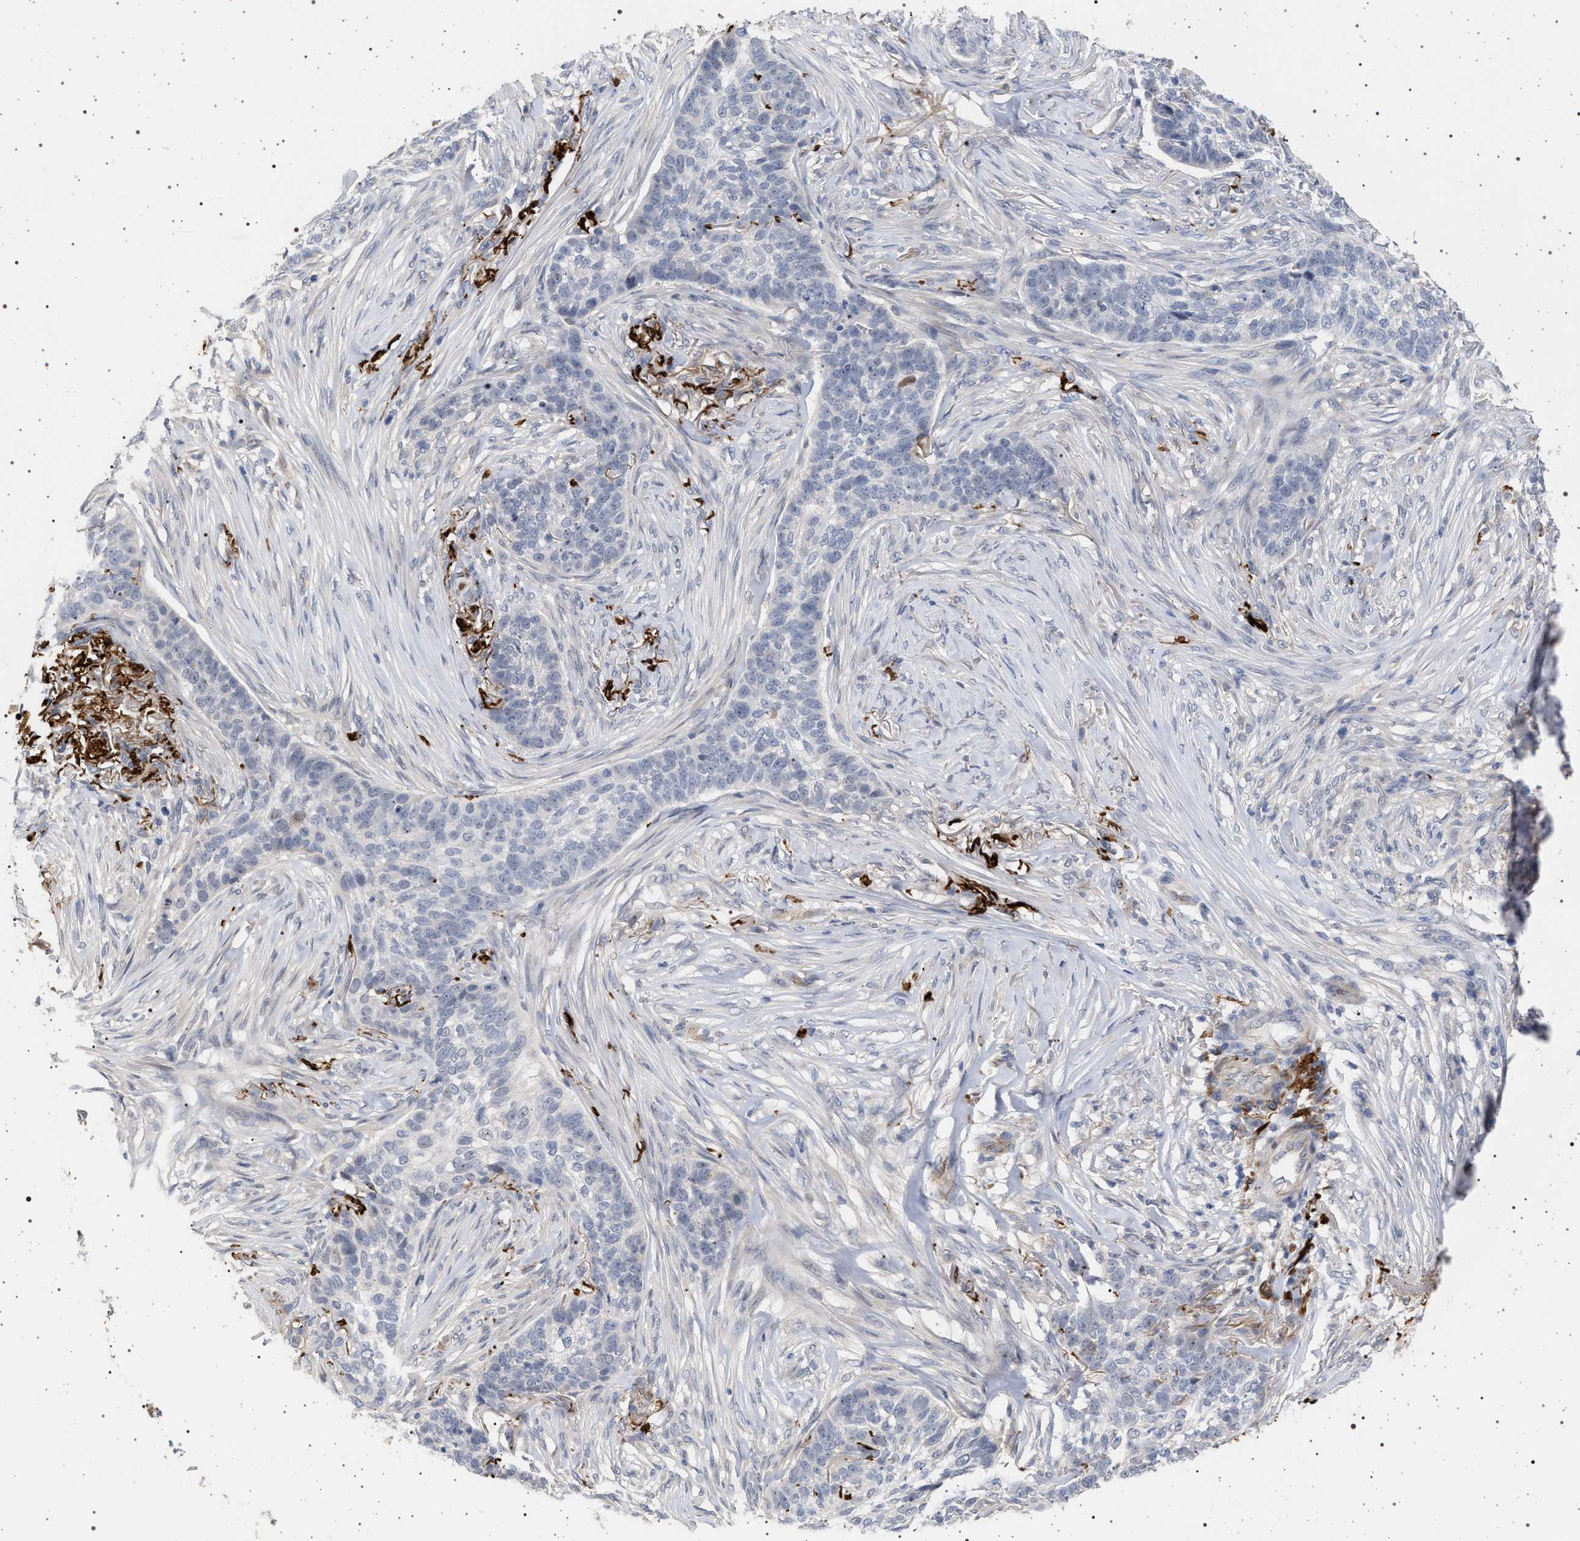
{"staining": {"intensity": "negative", "quantity": "none", "location": "none"}, "tissue": "skin cancer", "cell_type": "Tumor cells", "image_type": "cancer", "snomed": [{"axis": "morphology", "description": "Basal cell carcinoma"}, {"axis": "topography", "description": "Skin"}], "caption": "There is no significant expression in tumor cells of skin cancer.", "gene": "RBM48", "patient": {"sex": "male", "age": 85}}